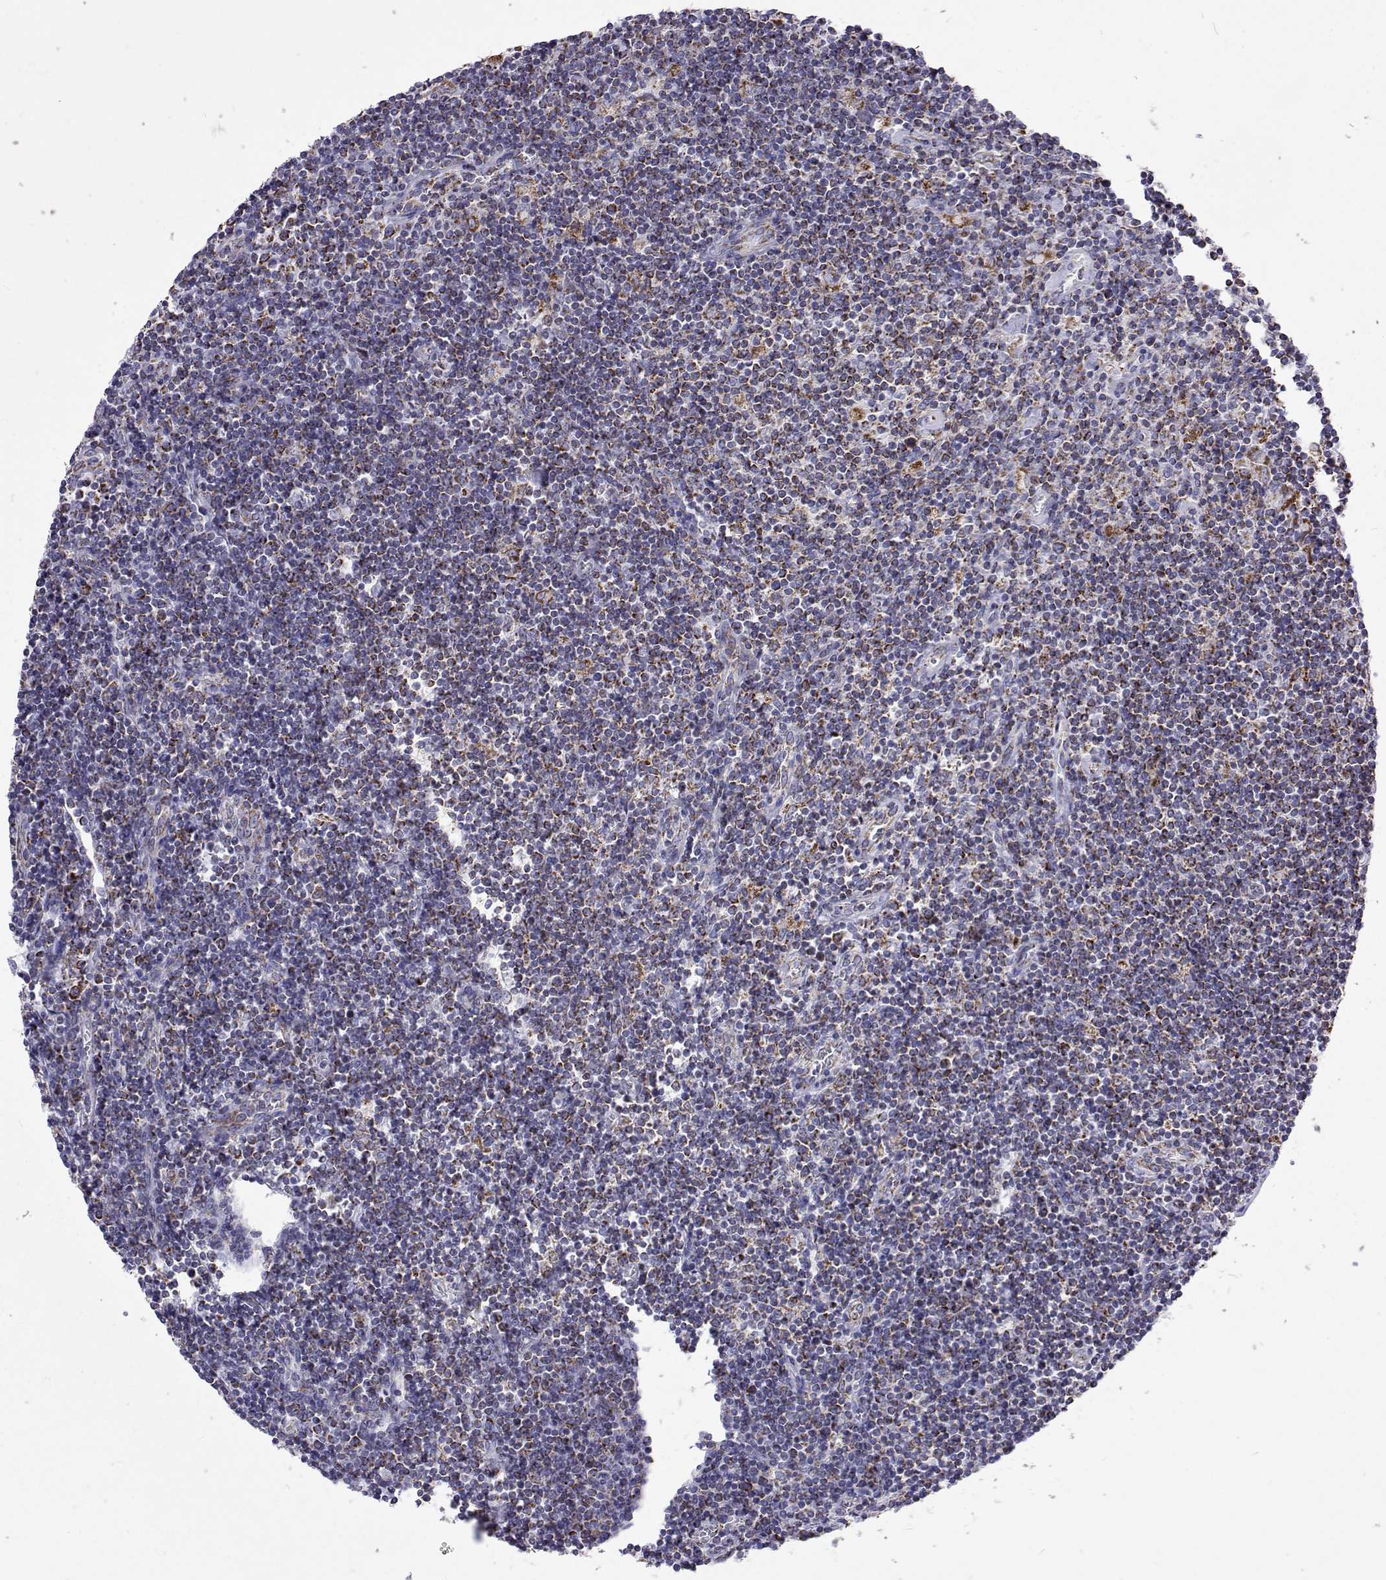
{"staining": {"intensity": "moderate", "quantity": "<25%", "location": "cytoplasmic/membranous"}, "tissue": "lymphoma", "cell_type": "Tumor cells", "image_type": "cancer", "snomed": [{"axis": "morphology", "description": "Hodgkin's disease, NOS"}, {"axis": "topography", "description": "Lymph node"}], "caption": "This image shows lymphoma stained with immunohistochemistry (IHC) to label a protein in brown. The cytoplasmic/membranous of tumor cells show moderate positivity for the protein. Nuclei are counter-stained blue.", "gene": "MCCC2", "patient": {"sex": "male", "age": 40}}